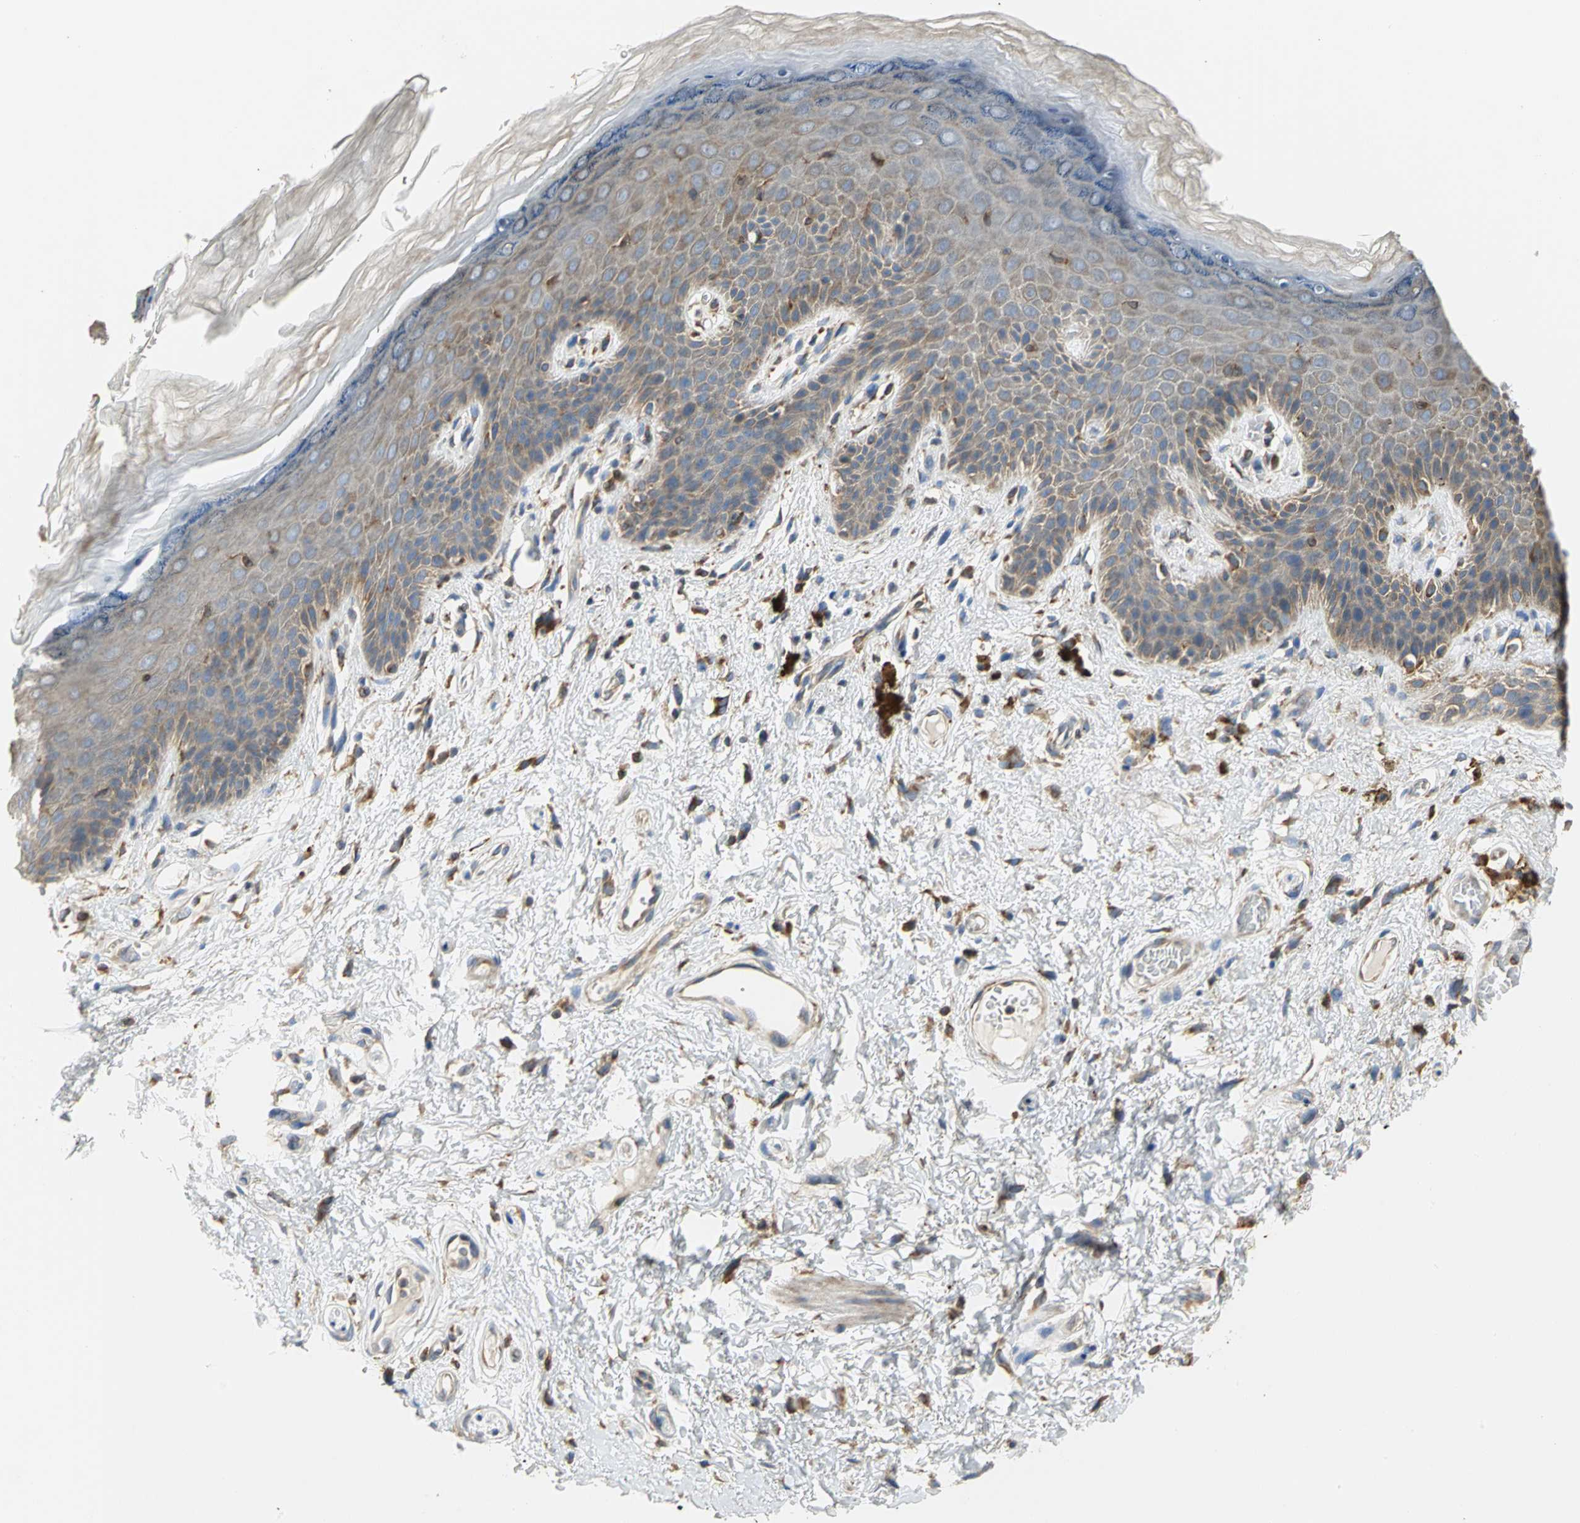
{"staining": {"intensity": "weak", "quantity": "25%-75%", "location": "cytoplasmic/membranous"}, "tissue": "skin", "cell_type": "Epidermal cells", "image_type": "normal", "snomed": [{"axis": "morphology", "description": "Normal tissue, NOS"}, {"axis": "topography", "description": "Anal"}], "caption": "This histopathology image exhibits immunohistochemistry staining of unremarkable human skin, with low weak cytoplasmic/membranous expression in approximately 25%-75% of epidermal cells.", "gene": "SDF2L1", "patient": {"sex": "female", "age": 46}}